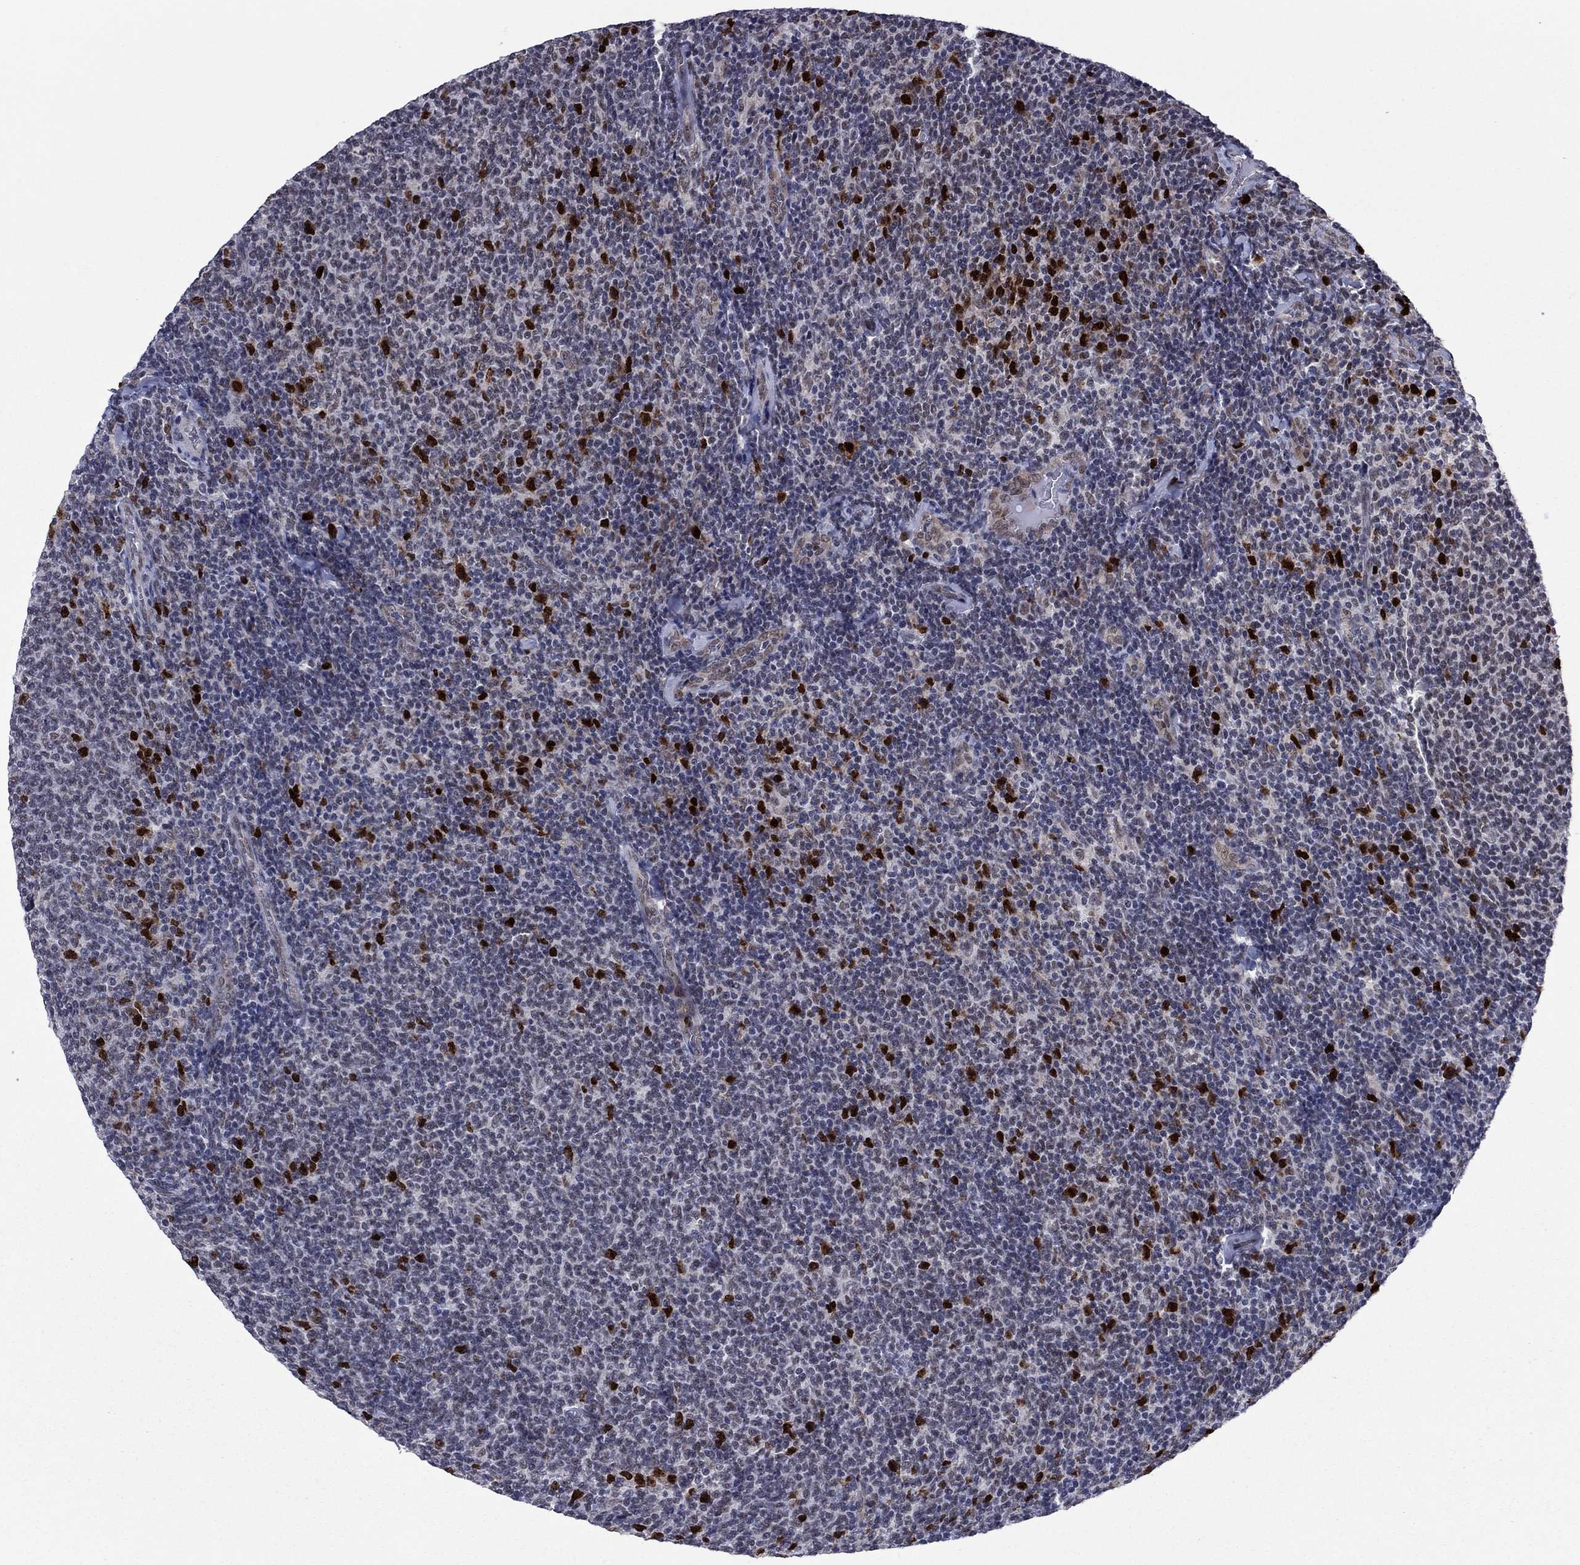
{"staining": {"intensity": "strong", "quantity": "<25%", "location": "nuclear"}, "tissue": "lymphoma", "cell_type": "Tumor cells", "image_type": "cancer", "snomed": [{"axis": "morphology", "description": "Malignant lymphoma, non-Hodgkin's type, Low grade"}, {"axis": "topography", "description": "Lymph node"}], "caption": "An image of lymphoma stained for a protein shows strong nuclear brown staining in tumor cells. The protein of interest is stained brown, and the nuclei are stained in blue (DAB (3,3'-diaminobenzidine) IHC with brightfield microscopy, high magnification).", "gene": "CDCA5", "patient": {"sex": "male", "age": 52}}